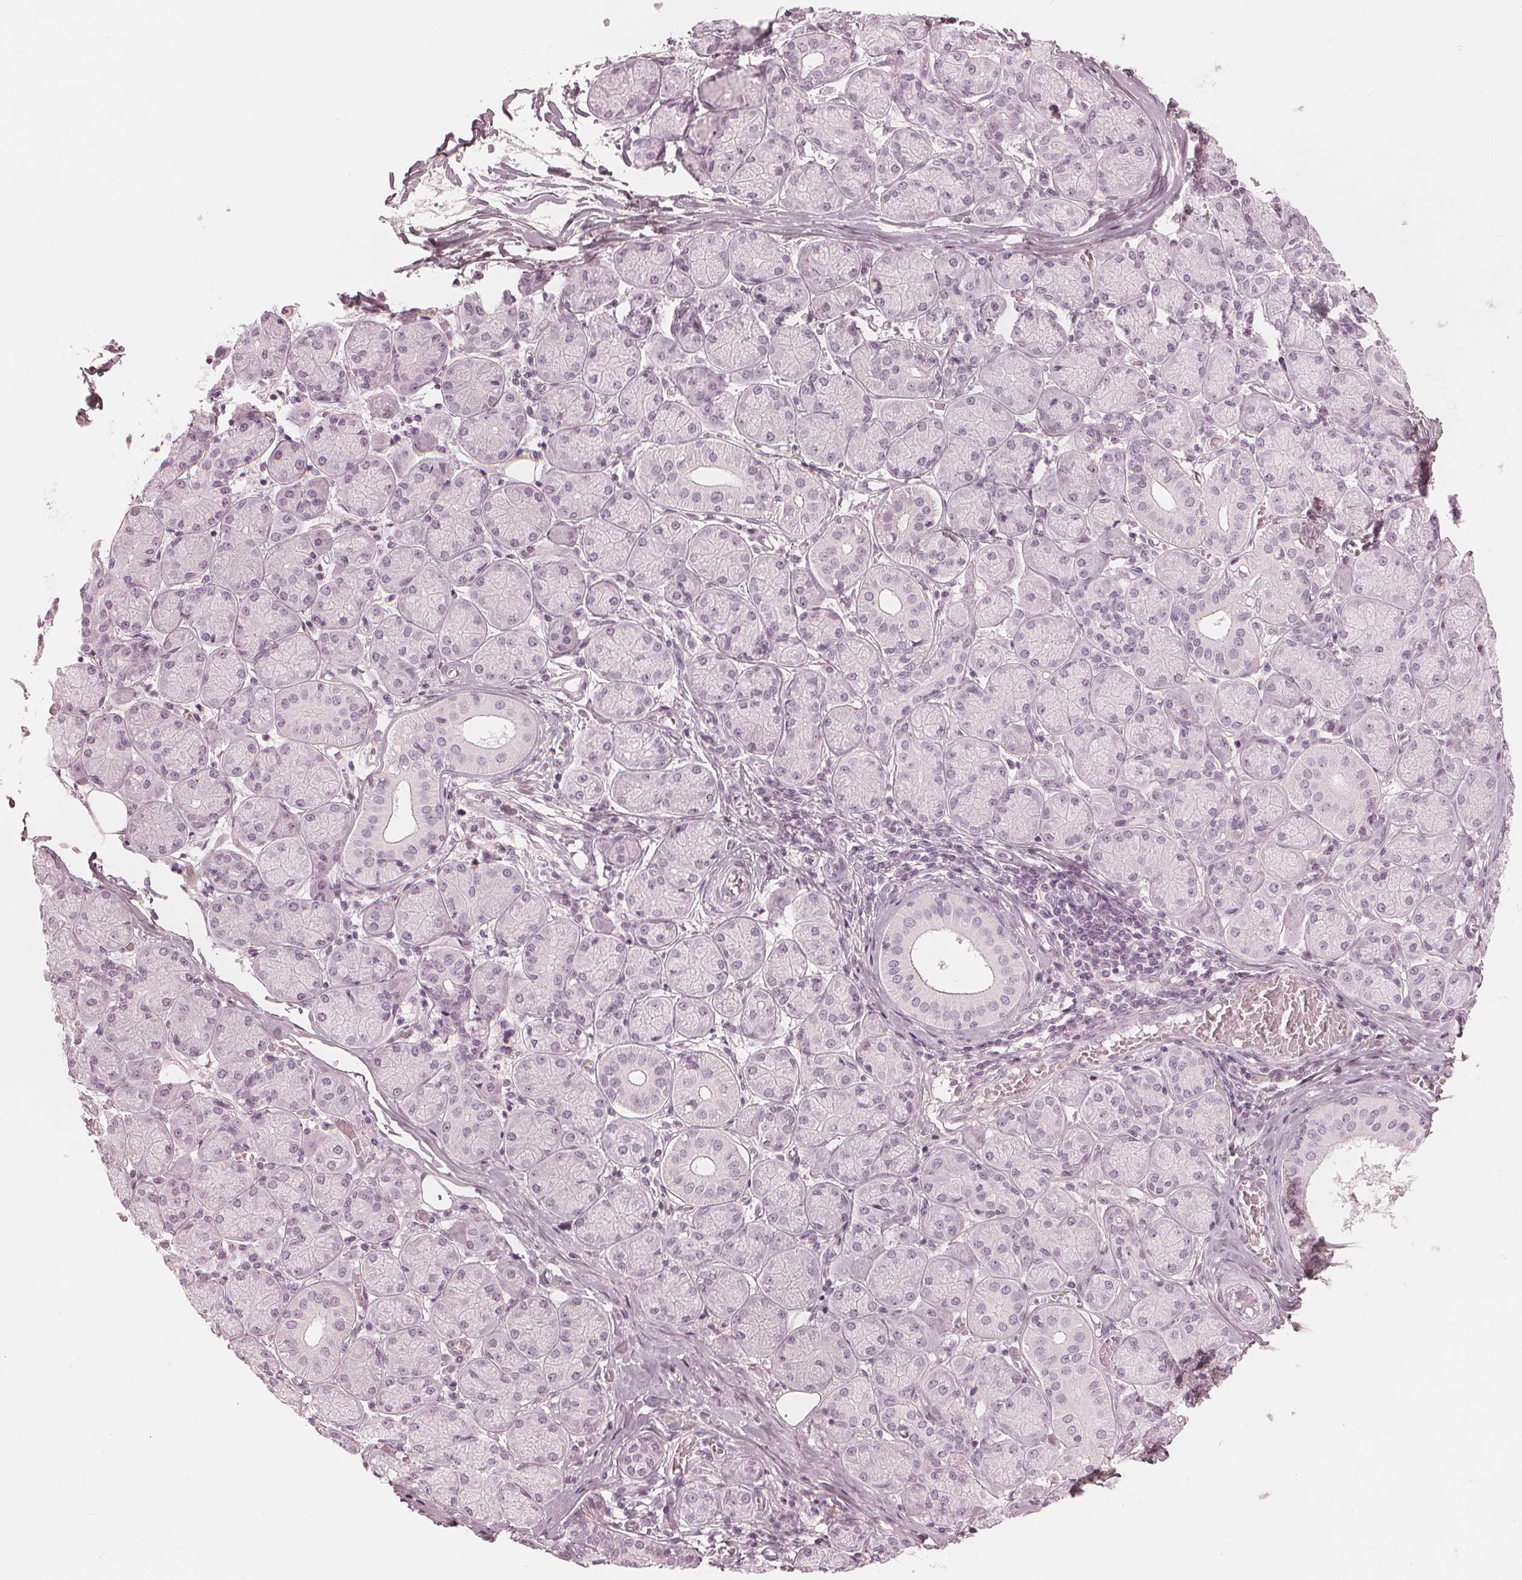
{"staining": {"intensity": "negative", "quantity": "none", "location": "none"}, "tissue": "salivary gland", "cell_type": "Glandular cells", "image_type": "normal", "snomed": [{"axis": "morphology", "description": "Normal tissue, NOS"}, {"axis": "topography", "description": "Salivary gland"}, {"axis": "topography", "description": "Peripheral nerve tissue"}], "caption": "Immunohistochemistry (IHC) histopathology image of benign salivary gland stained for a protein (brown), which demonstrates no positivity in glandular cells. (DAB (3,3'-diaminobenzidine) IHC with hematoxylin counter stain).", "gene": "PAEP", "patient": {"sex": "female", "age": 24}}